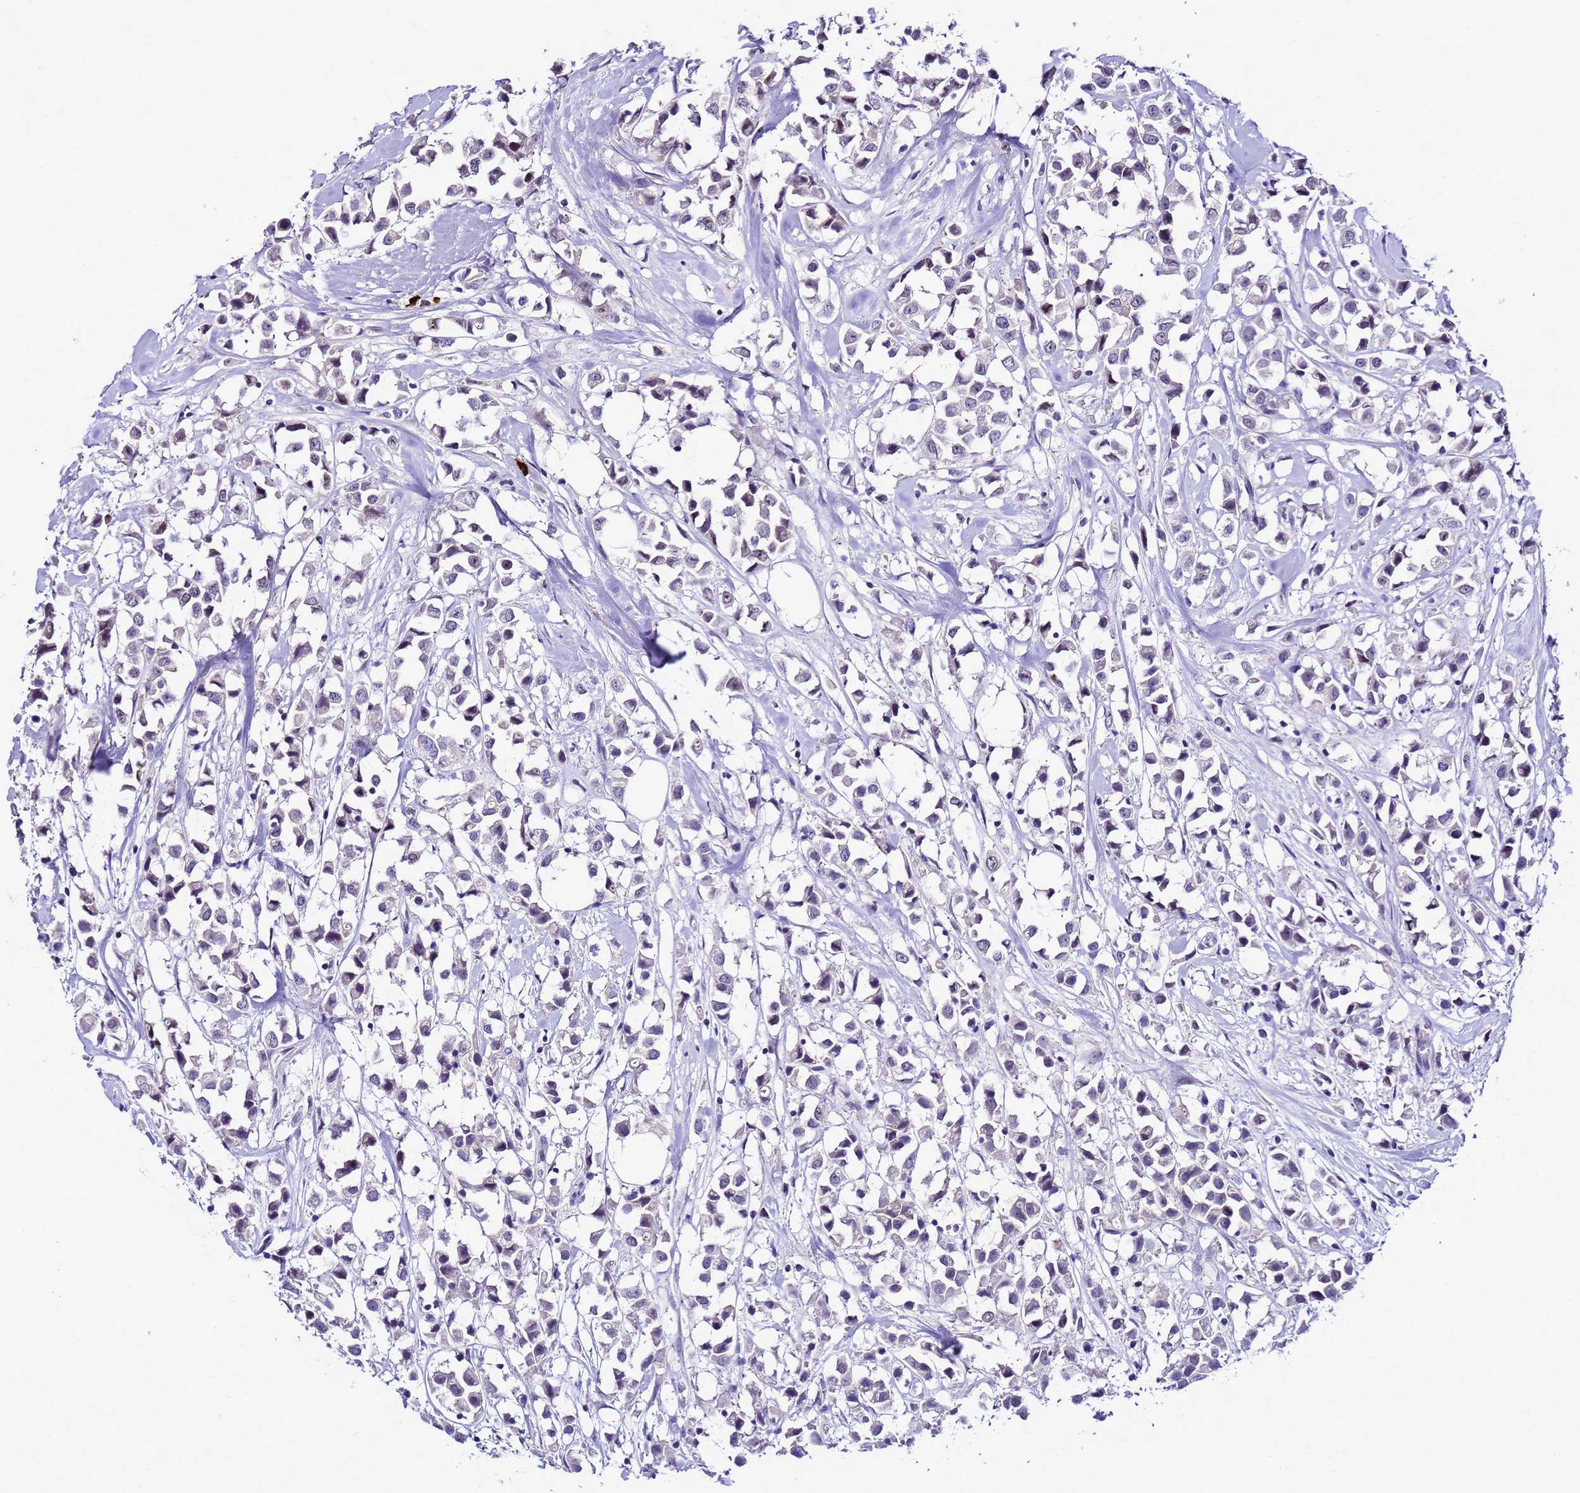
{"staining": {"intensity": "negative", "quantity": "none", "location": "none"}, "tissue": "breast cancer", "cell_type": "Tumor cells", "image_type": "cancer", "snomed": [{"axis": "morphology", "description": "Duct carcinoma"}, {"axis": "topography", "description": "Breast"}], "caption": "A high-resolution histopathology image shows IHC staining of breast cancer, which displays no significant expression in tumor cells.", "gene": "C19orf47", "patient": {"sex": "female", "age": 61}}